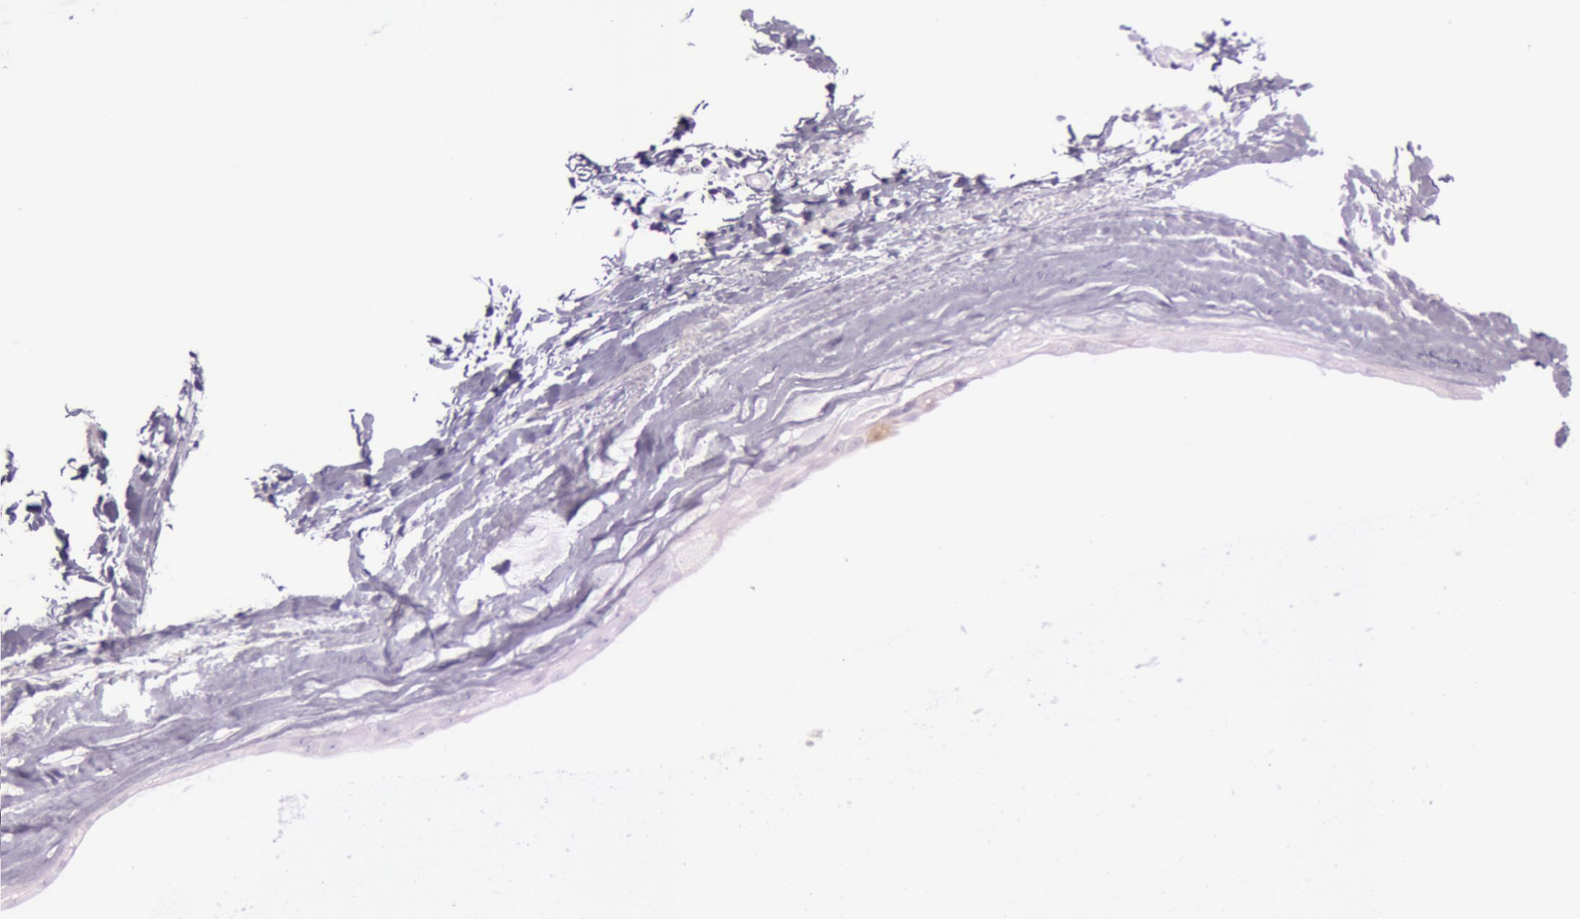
{"staining": {"intensity": "negative", "quantity": "none", "location": "none"}, "tissue": "breast cancer", "cell_type": "Tumor cells", "image_type": "cancer", "snomed": [{"axis": "morphology", "description": "Duct carcinoma"}, {"axis": "topography", "description": "Breast"}], "caption": "Immunohistochemical staining of intraductal carcinoma (breast) displays no significant expression in tumor cells.", "gene": "S100A7", "patient": {"sex": "female", "age": 54}}